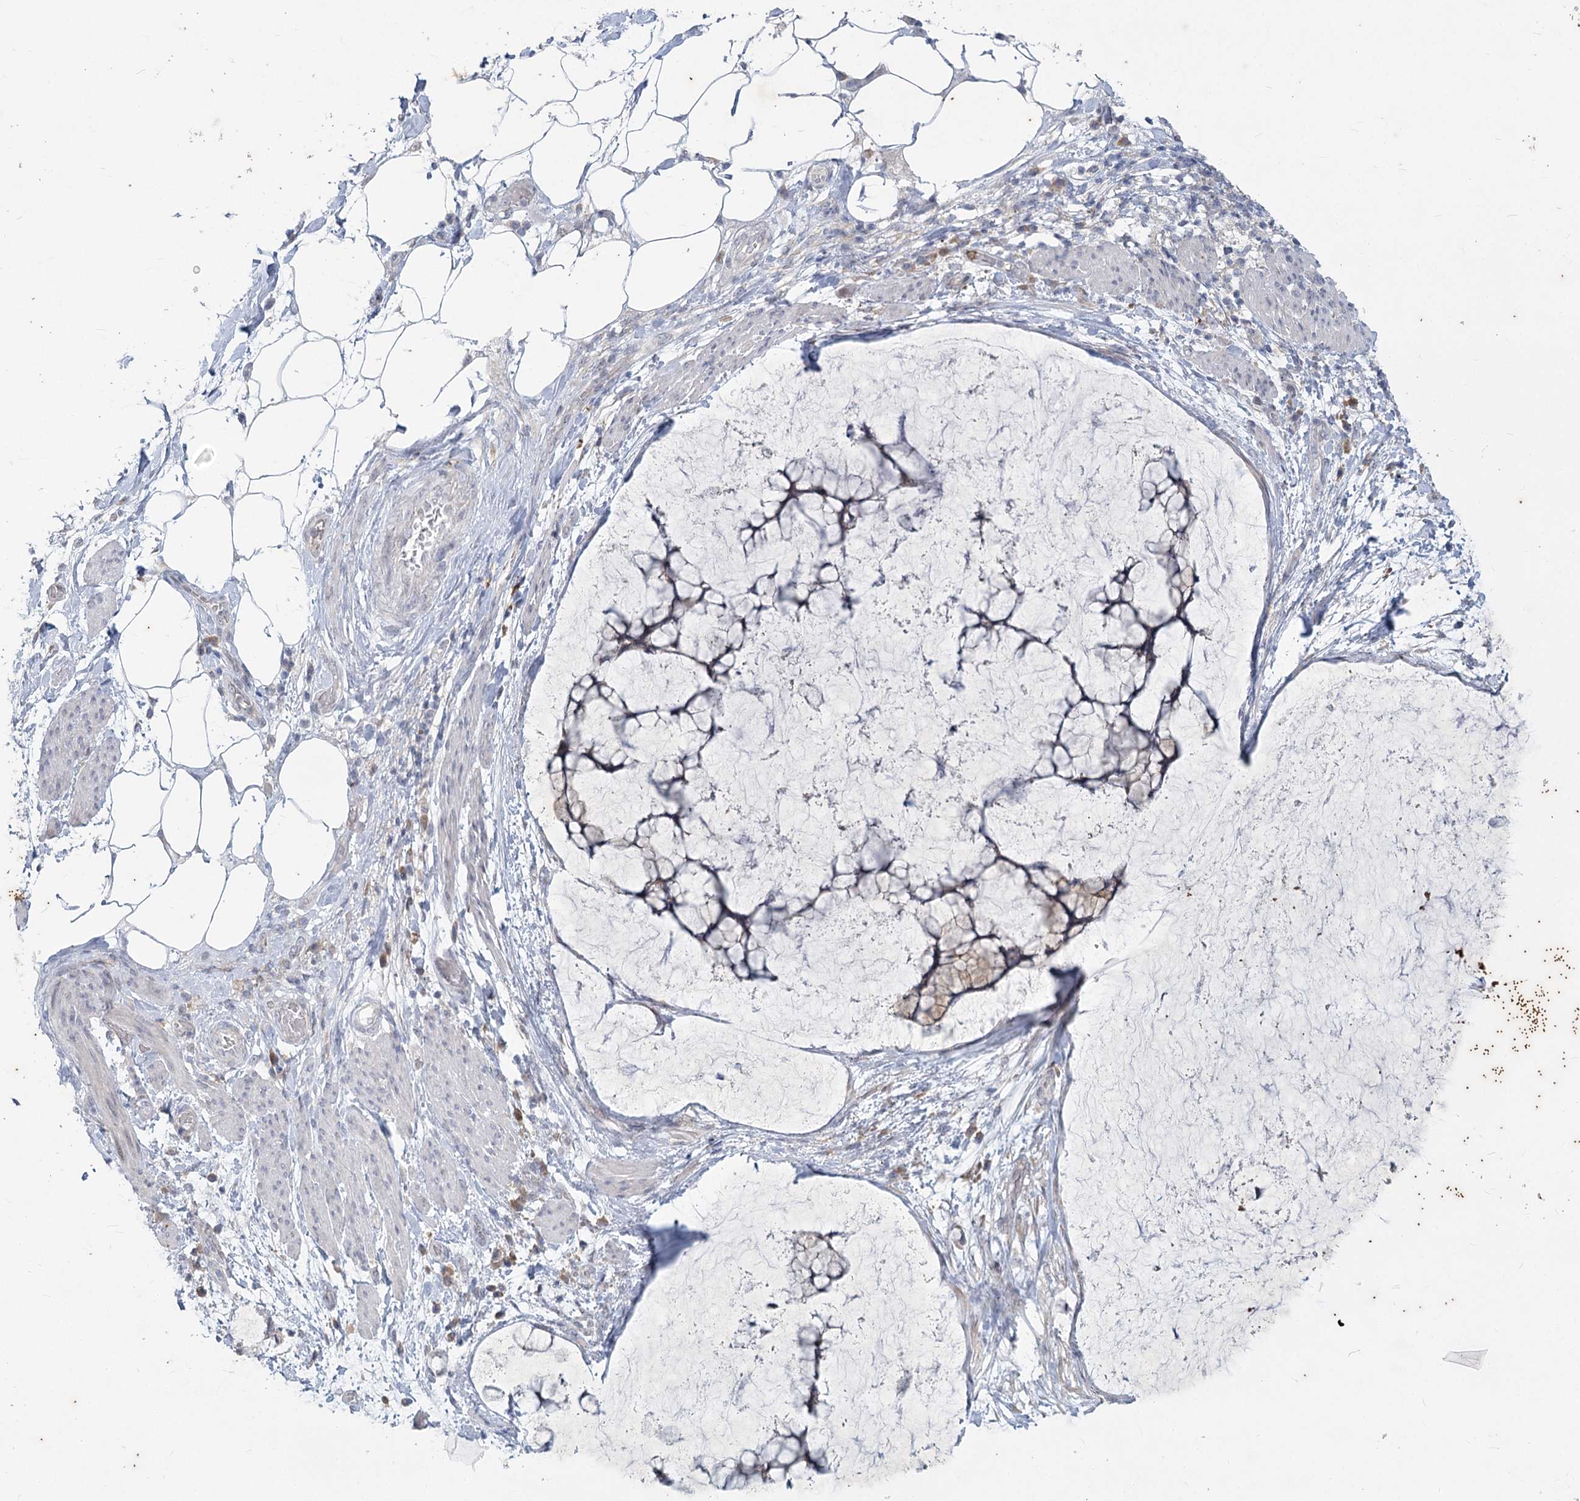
{"staining": {"intensity": "weak", "quantity": "<25%", "location": "cytoplasmic/membranous"}, "tissue": "ovarian cancer", "cell_type": "Tumor cells", "image_type": "cancer", "snomed": [{"axis": "morphology", "description": "Cystadenocarcinoma, mucinous, NOS"}, {"axis": "topography", "description": "Ovary"}], "caption": "Tumor cells show no significant protein expression in ovarian cancer (mucinous cystadenocarcinoma). Brightfield microscopy of immunohistochemistry stained with DAB (3,3'-diaminobenzidine) (brown) and hematoxylin (blue), captured at high magnification.", "gene": "PLA2G12A", "patient": {"sex": "female", "age": 42}}